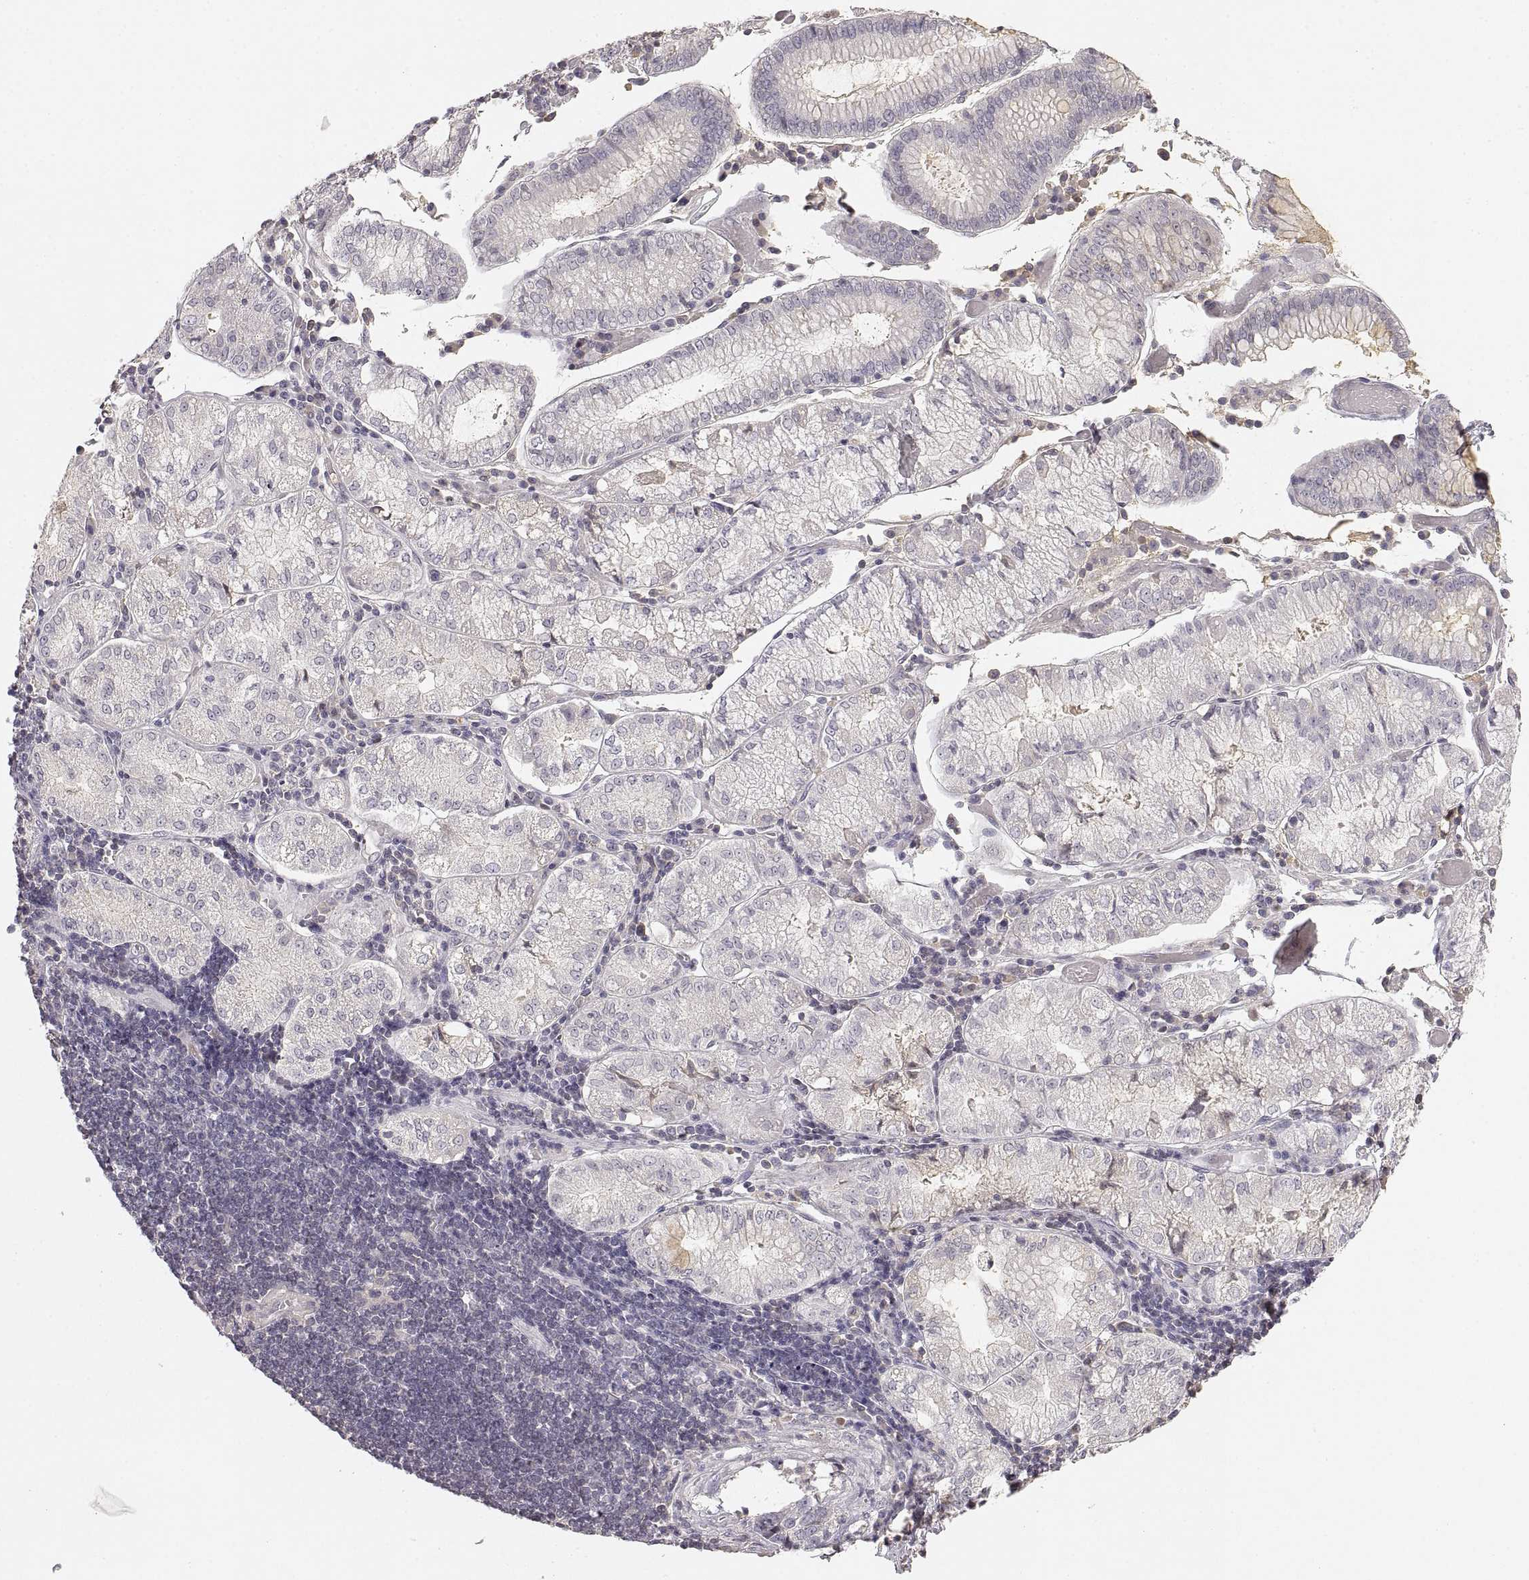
{"staining": {"intensity": "negative", "quantity": "none", "location": "none"}, "tissue": "stomach cancer", "cell_type": "Tumor cells", "image_type": "cancer", "snomed": [{"axis": "morphology", "description": "Adenocarcinoma, NOS"}, {"axis": "topography", "description": "Stomach"}], "caption": "DAB immunohistochemical staining of human stomach cancer shows no significant positivity in tumor cells.", "gene": "RUNDC3A", "patient": {"sex": "male", "age": 93}}